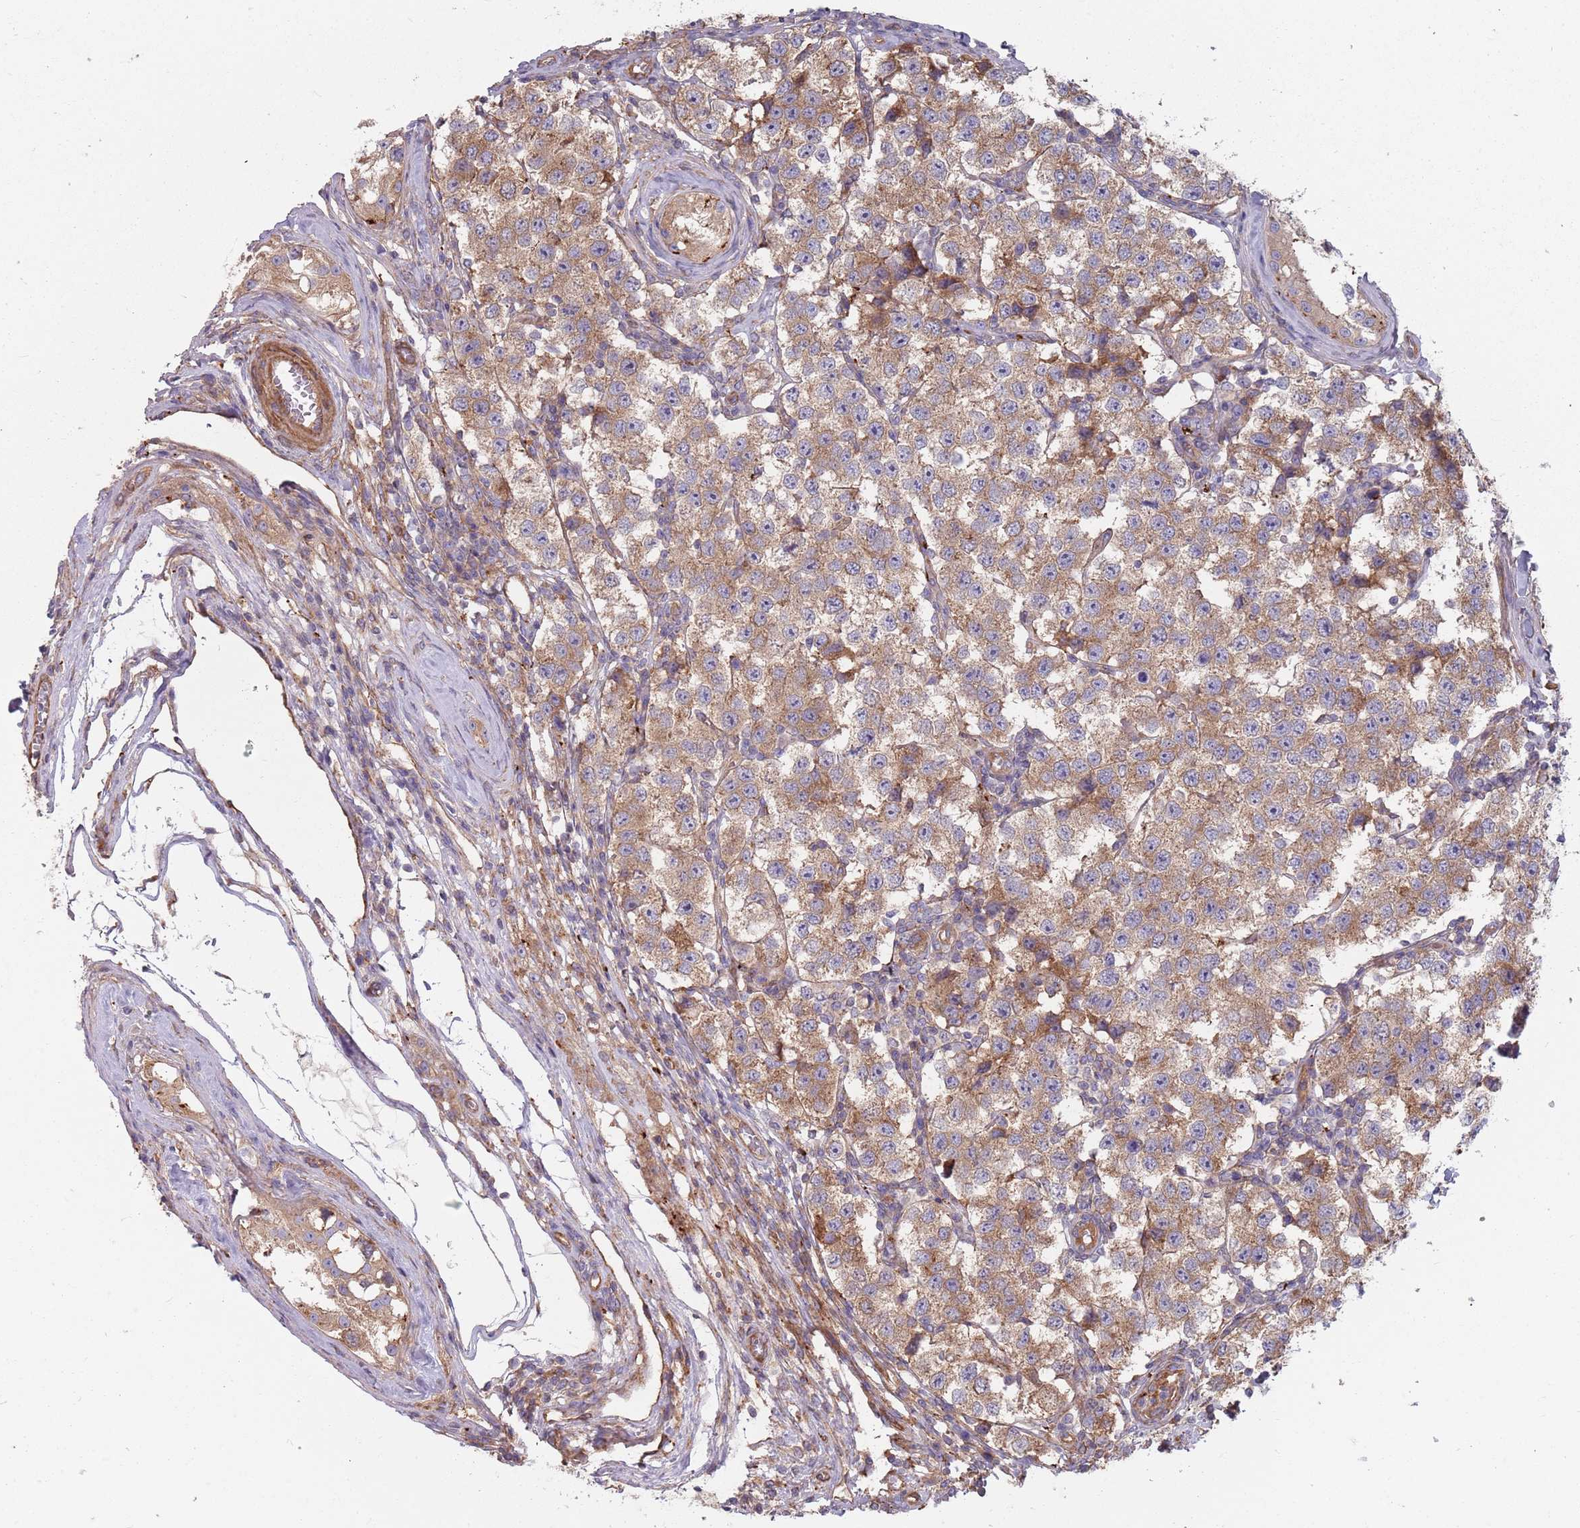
{"staining": {"intensity": "moderate", "quantity": ">75%", "location": "cytoplasmic/membranous"}, "tissue": "testis cancer", "cell_type": "Tumor cells", "image_type": "cancer", "snomed": [{"axis": "morphology", "description": "Seminoma, NOS"}, {"axis": "topography", "description": "Testis"}], "caption": "Tumor cells reveal moderate cytoplasmic/membranous expression in approximately >75% of cells in testis seminoma.", "gene": "SPDL1", "patient": {"sex": "male", "age": 34}}